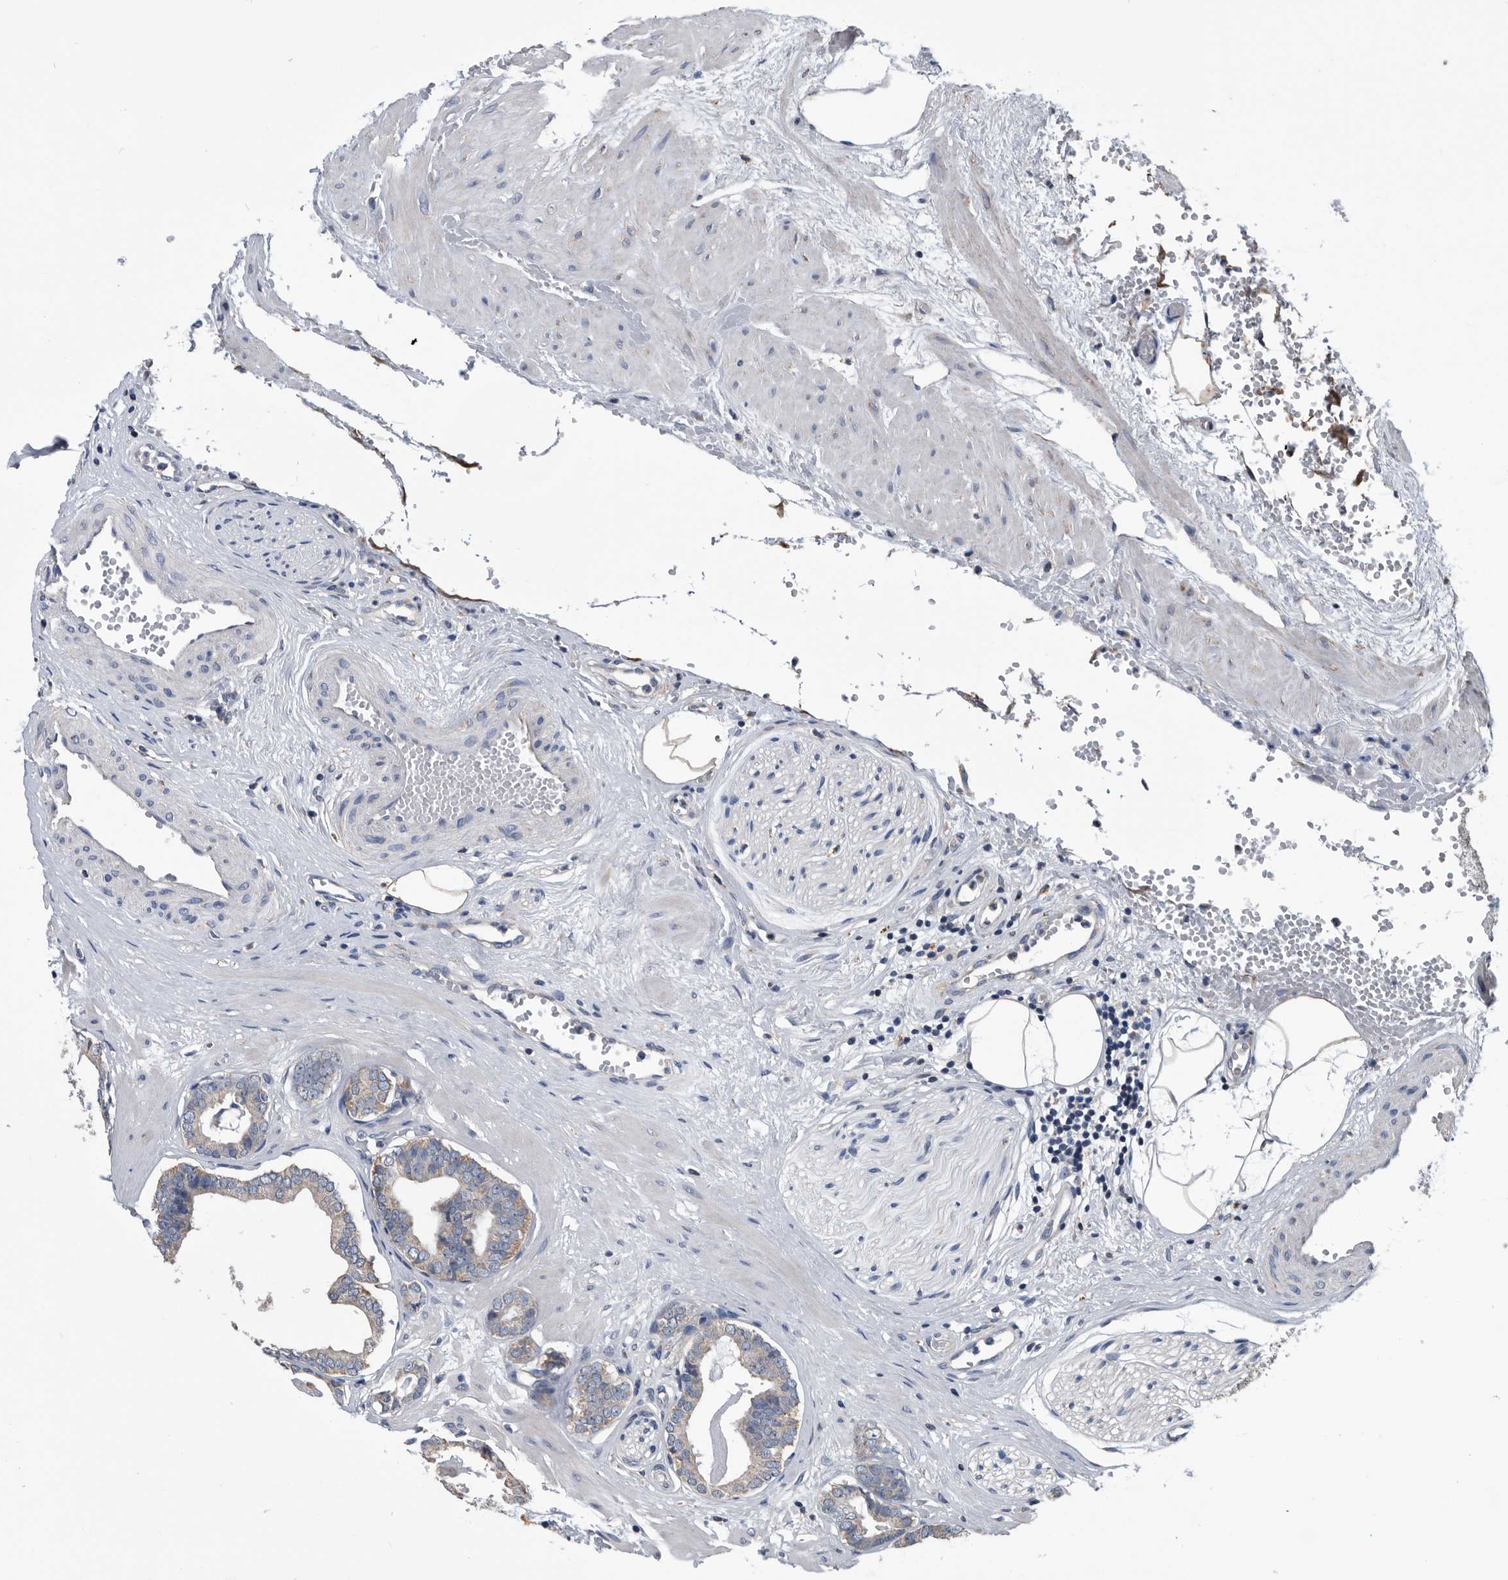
{"staining": {"intensity": "moderate", "quantity": "25%-75%", "location": "cytoplasmic/membranous"}, "tissue": "prostate cancer", "cell_type": "Tumor cells", "image_type": "cancer", "snomed": [{"axis": "morphology", "description": "Adenocarcinoma, Low grade"}, {"axis": "topography", "description": "Prostate"}], "caption": "A medium amount of moderate cytoplasmic/membranous expression is present in about 25%-75% of tumor cells in adenocarcinoma (low-grade) (prostate) tissue.", "gene": "NRBP1", "patient": {"sex": "male", "age": 53}}